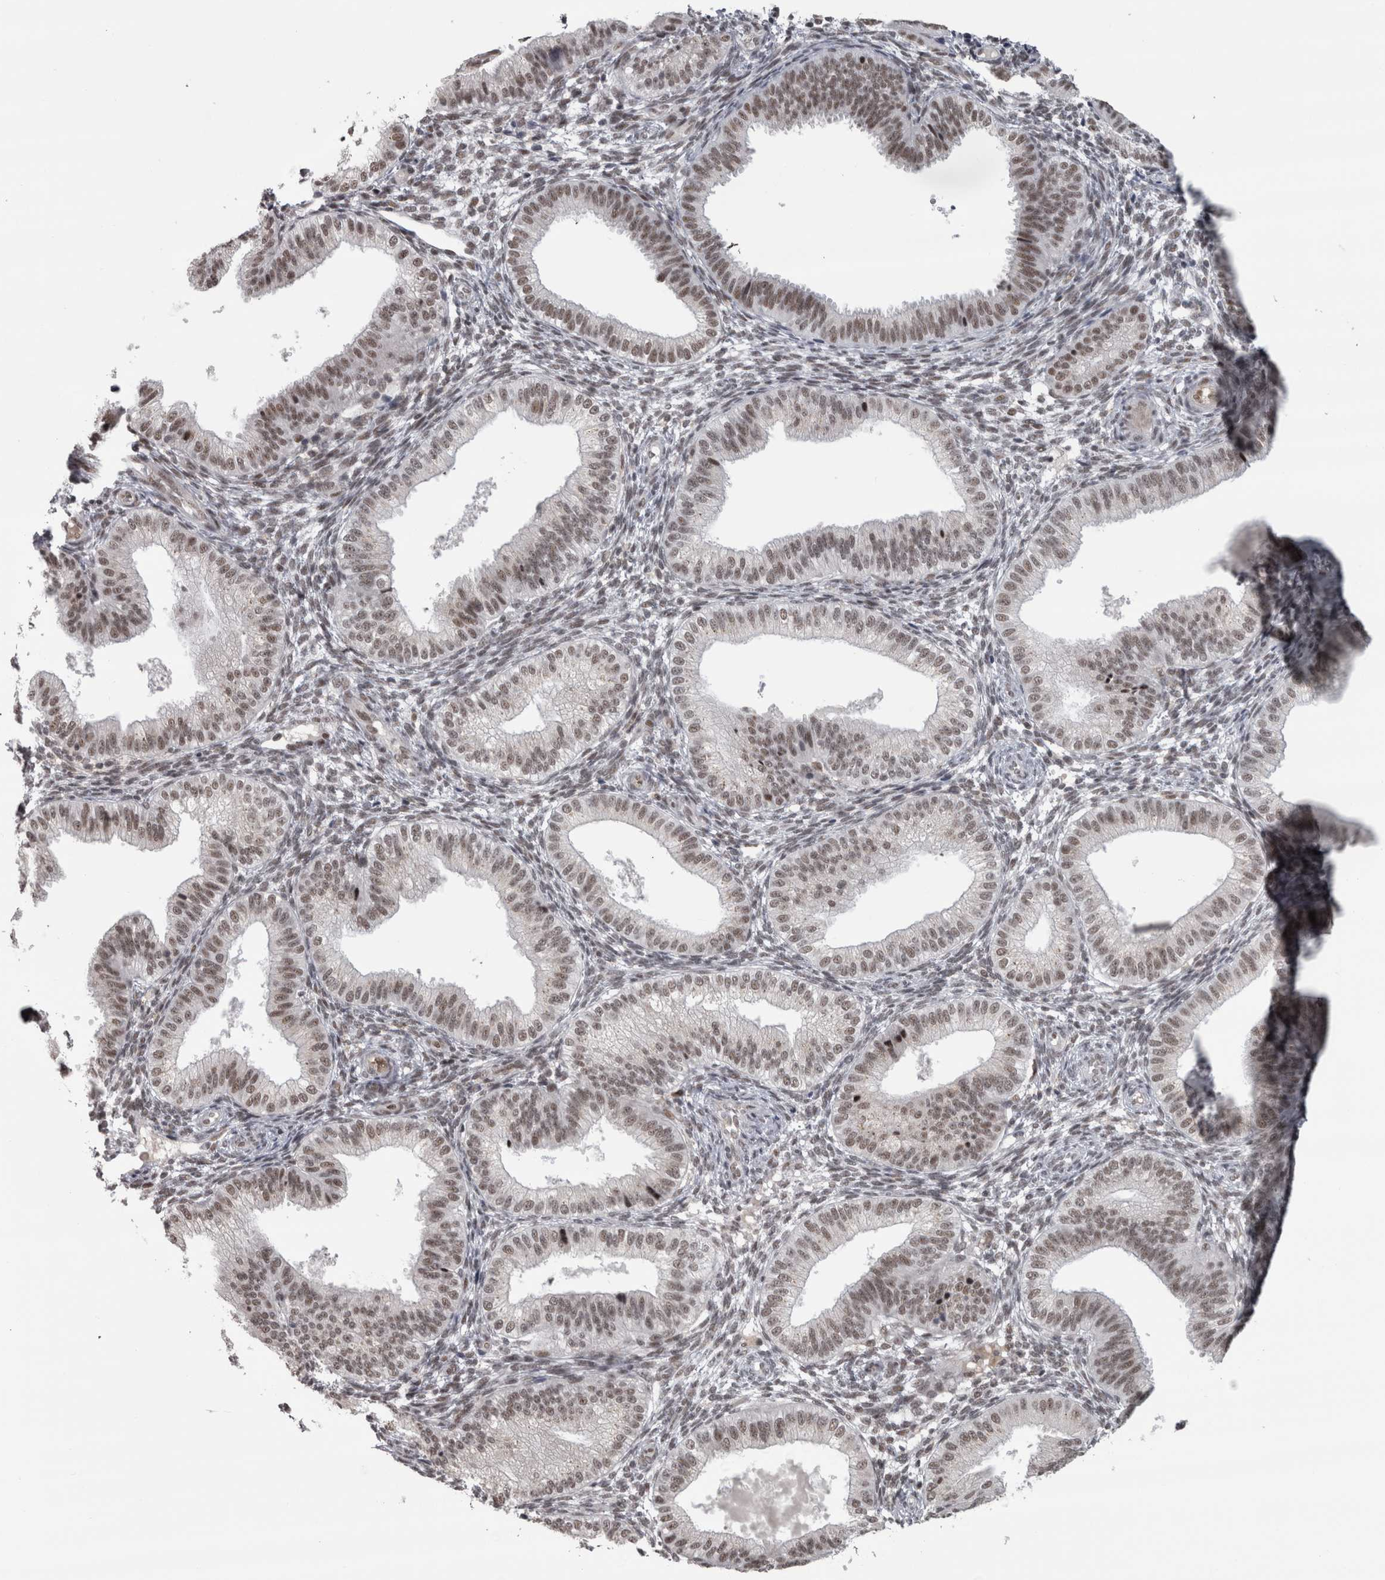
{"staining": {"intensity": "negative", "quantity": "none", "location": "none"}, "tissue": "endometrium", "cell_type": "Cells in endometrial stroma", "image_type": "normal", "snomed": [{"axis": "morphology", "description": "Normal tissue, NOS"}, {"axis": "topography", "description": "Endometrium"}], "caption": "DAB (3,3'-diaminobenzidine) immunohistochemical staining of unremarkable human endometrium displays no significant expression in cells in endometrial stroma. The staining is performed using DAB (3,3'-diaminobenzidine) brown chromogen with nuclei counter-stained in using hematoxylin.", "gene": "MICU3", "patient": {"sex": "female", "age": 39}}